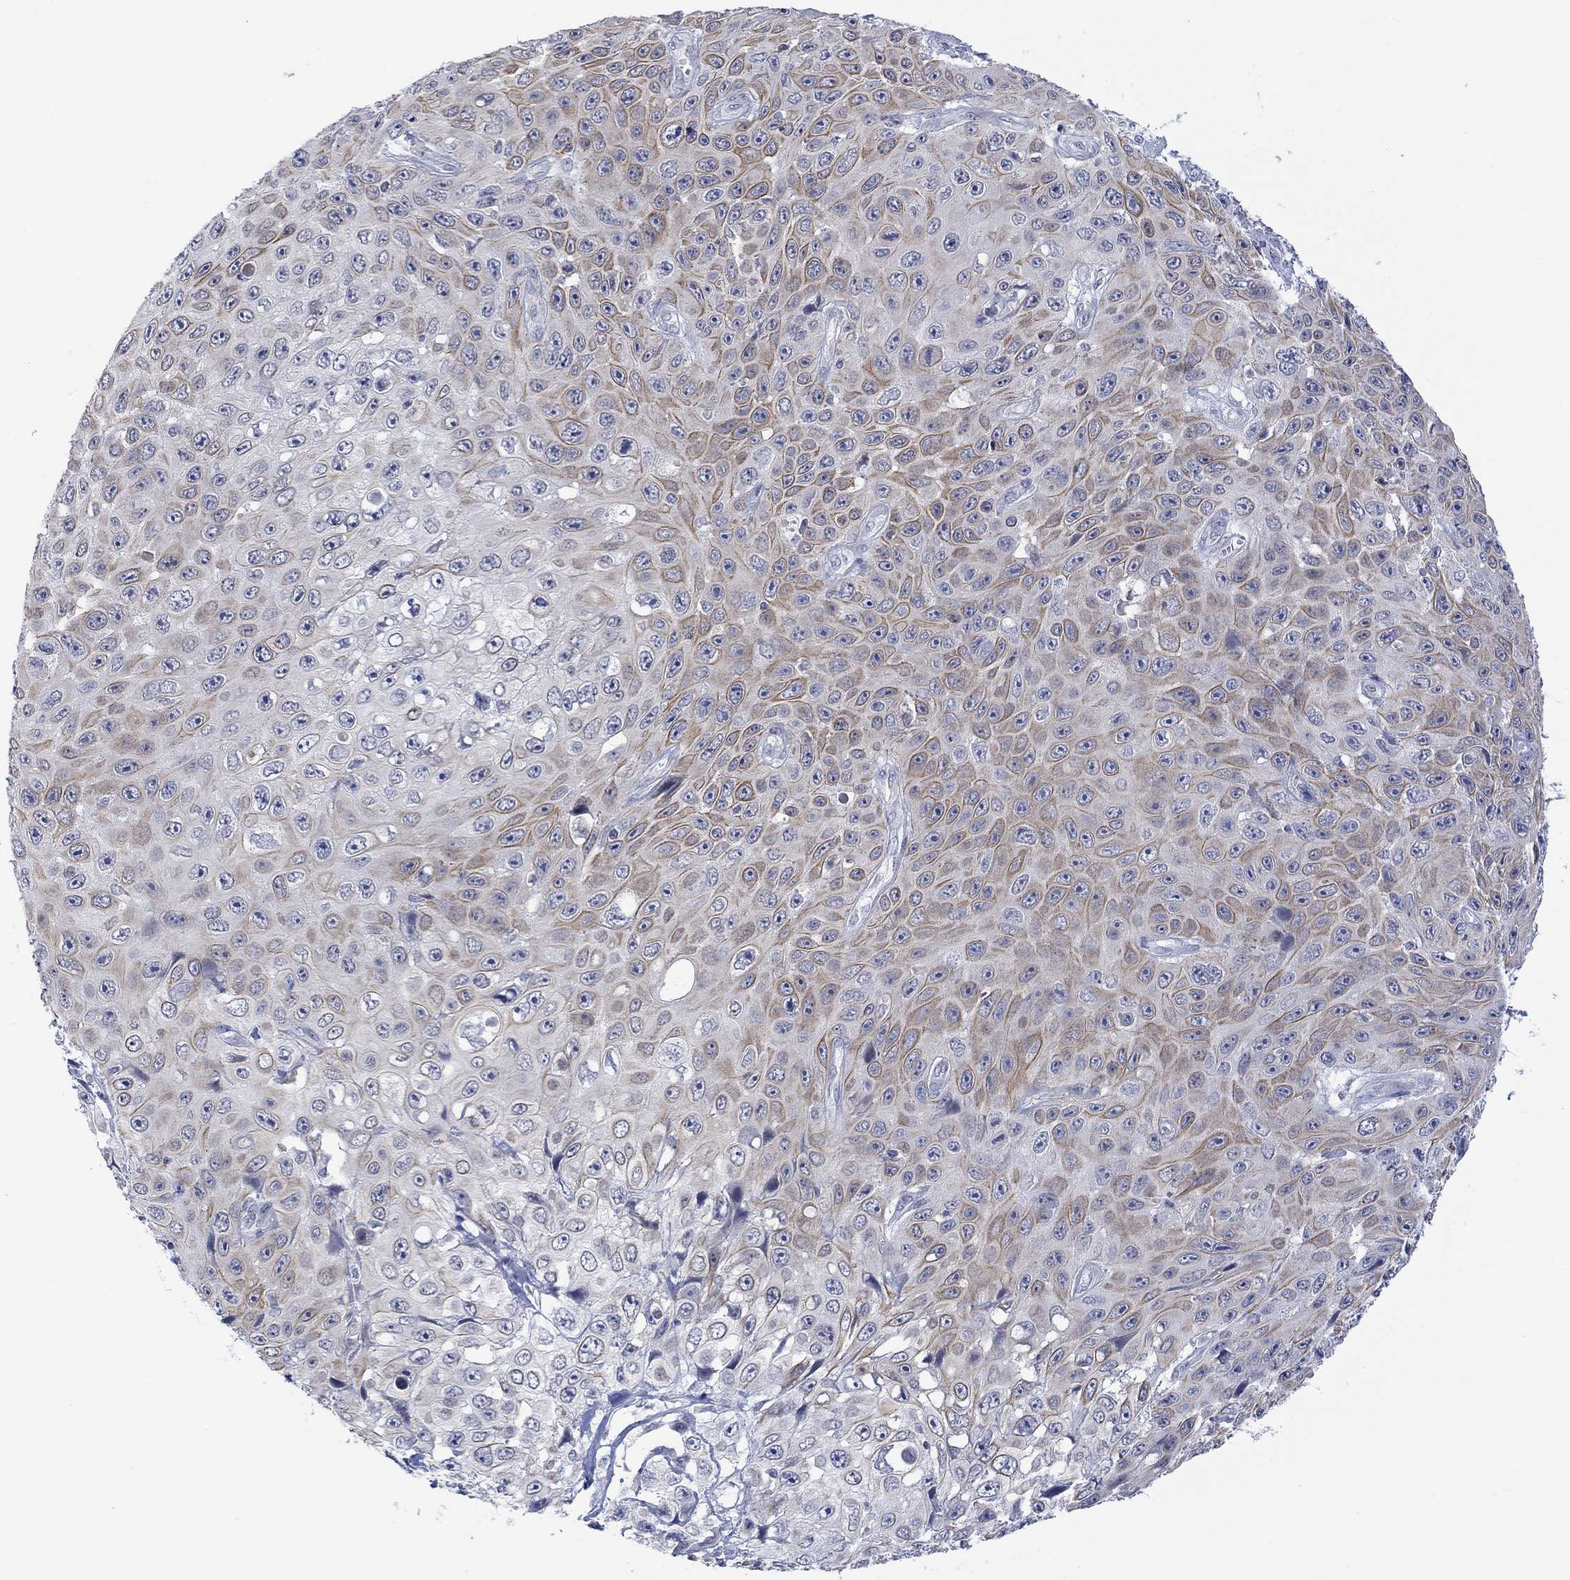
{"staining": {"intensity": "moderate", "quantity": "<25%", "location": "cytoplasmic/membranous"}, "tissue": "skin cancer", "cell_type": "Tumor cells", "image_type": "cancer", "snomed": [{"axis": "morphology", "description": "Squamous cell carcinoma, NOS"}, {"axis": "topography", "description": "Skin"}], "caption": "An image showing moderate cytoplasmic/membranous staining in about <25% of tumor cells in skin cancer, as visualized by brown immunohistochemical staining.", "gene": "DCX", "patient": {"sex": "male", "age": 82}}